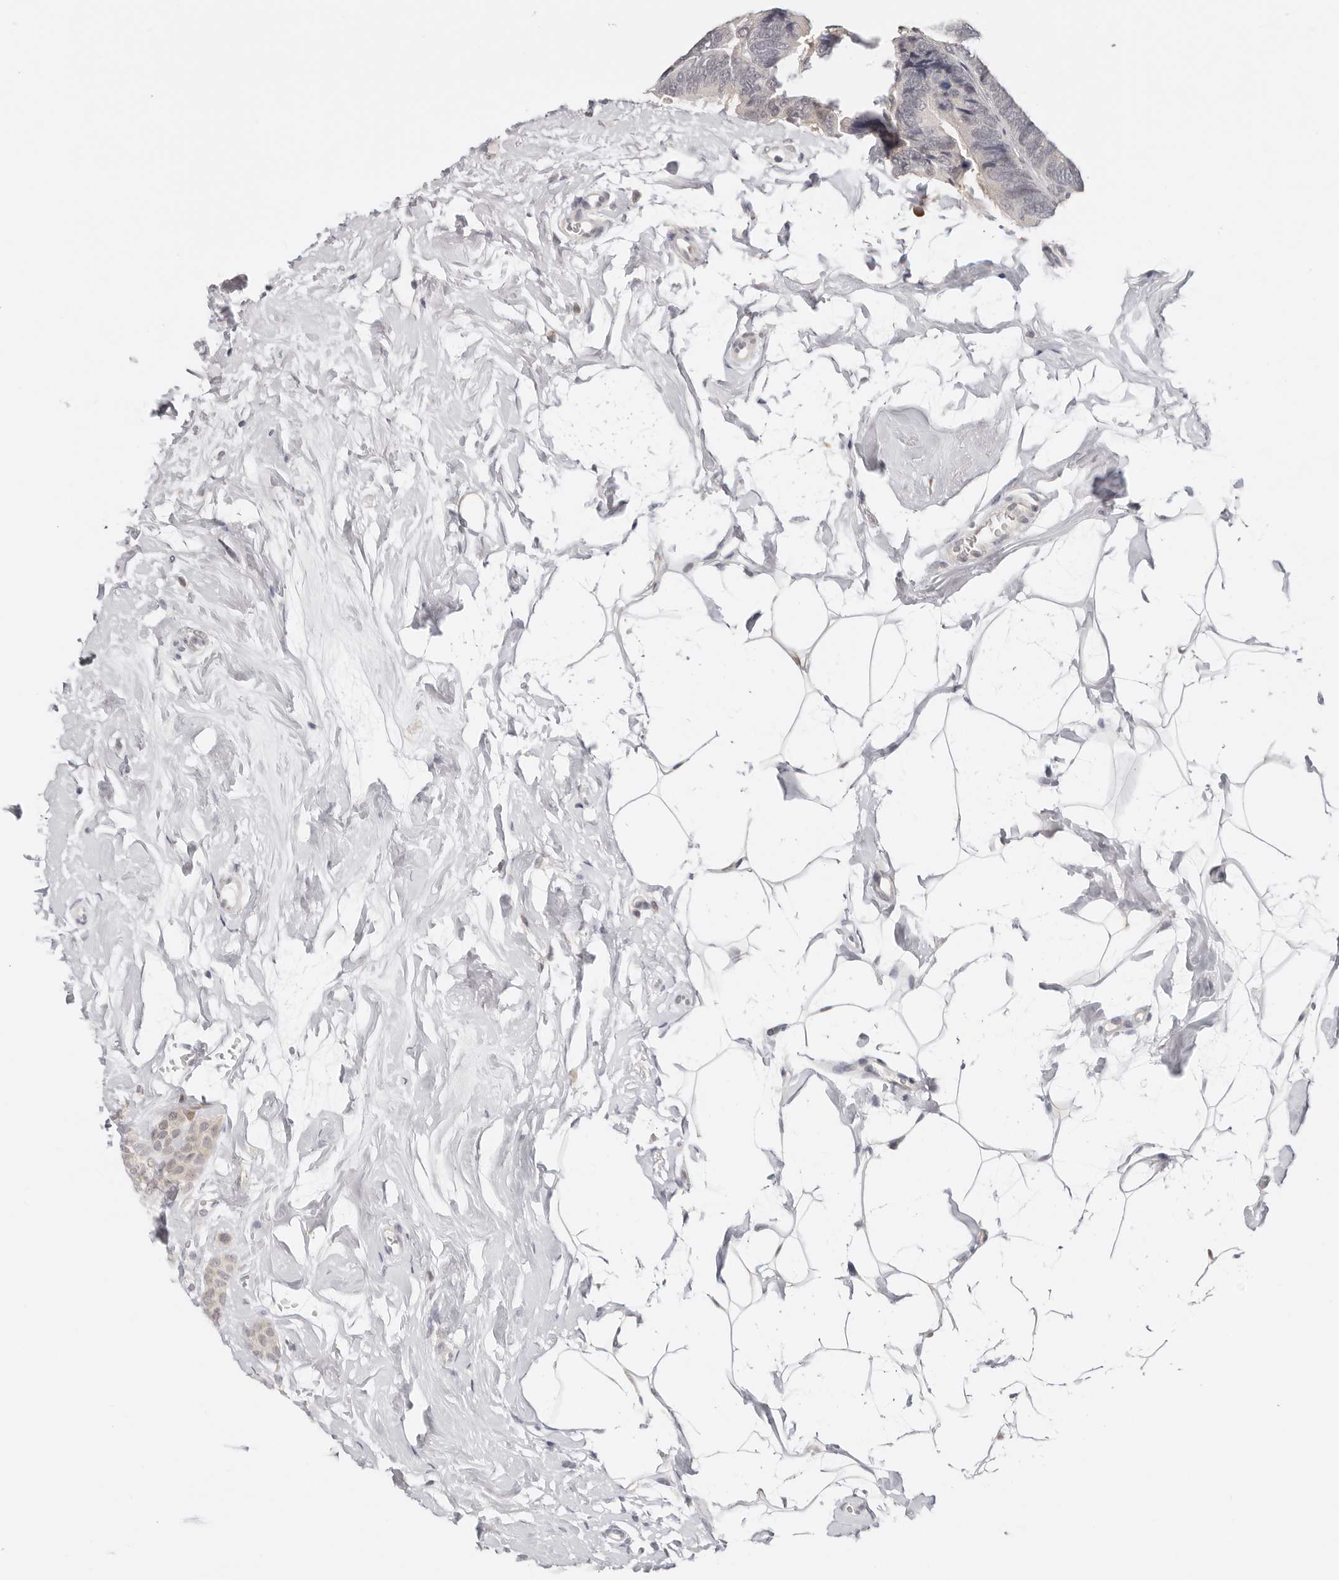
{"staining": {"intensity": "negative", "quantity": "none", "location": "none"}, "tissue": "breast cancer", "cell_type": "Tumor cells", "image_type": "cancer", "snomed": [{"axis": "morphology", "description": "Lobular carcinoma, in situ"}, {"axis": "morphology", "description": "Lobular carcinoma"}, {"axis": "topography", "description": "Breast"}], "caption": "Lobular carcinoma (breast) was stained to show a protein in brown. There is no significant positivity in tumor cells. Brightfield microscopy of immunohistochemistry (IHC) stained with DAB (brown) and hematoxylin (blue), captured at high magnification.", "gene": "LARP7", "patient": {"sex": "female", "age": 41}}